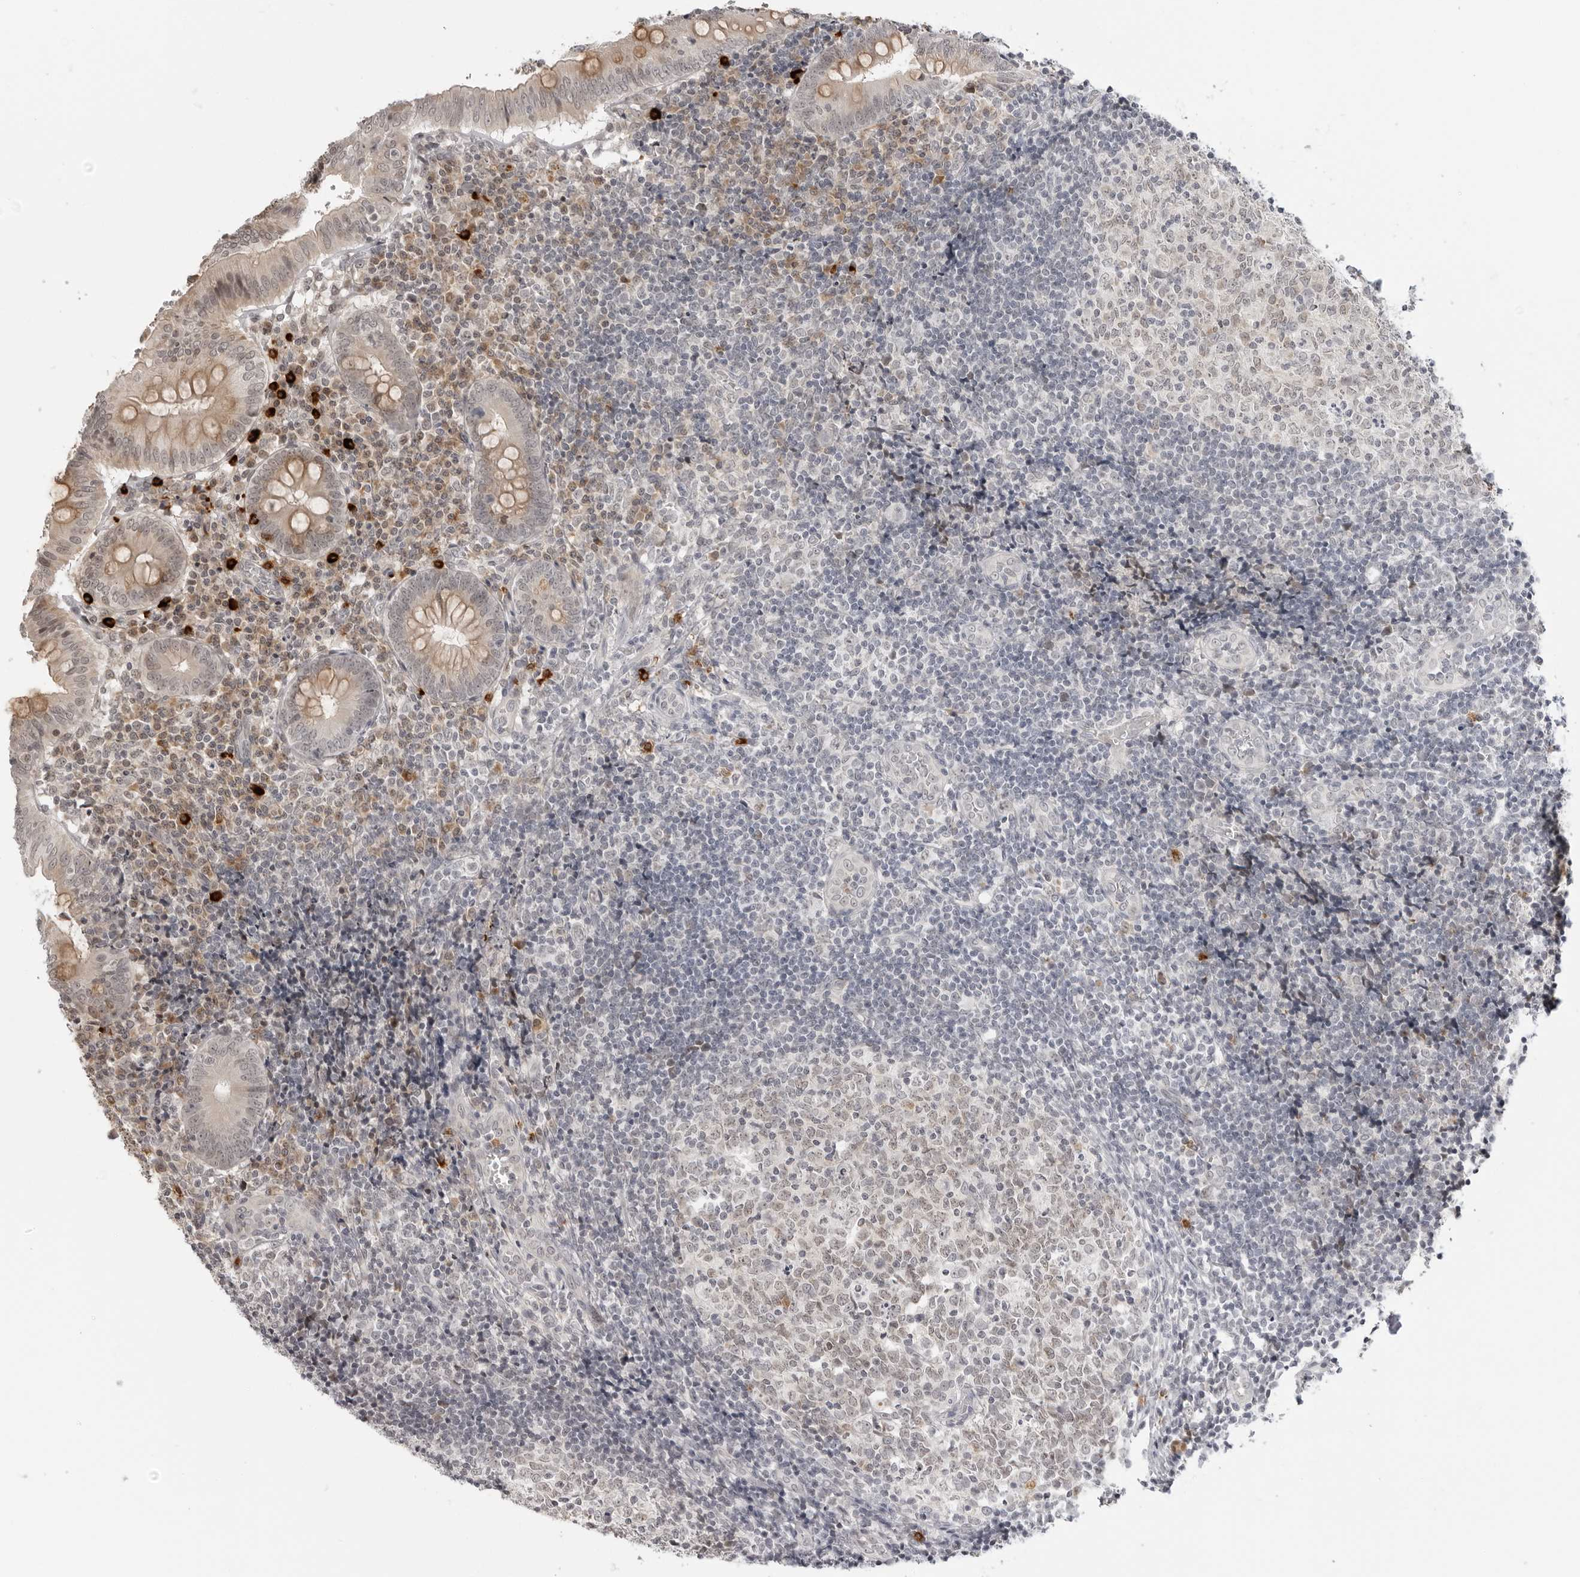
{"staining": {"intensity": "weak", "quantity": ">75%", "location": "cytoplasmic/membranous"}, "tissue": "appendix", "cell_type": "Glandular cells", "image_type": "normal", "snomed": [{"axis": "morphology", "description": "Normal tissue, NOS"}, {"axis": "topography", "description": "Appendix"}], "caption": "Weak cytoplasmic/membranous protein positivity is seen in about >75% of glandular cells in appendix.", "gene": "SUGCT", "patient": {"sex": "male", "age": 8}}